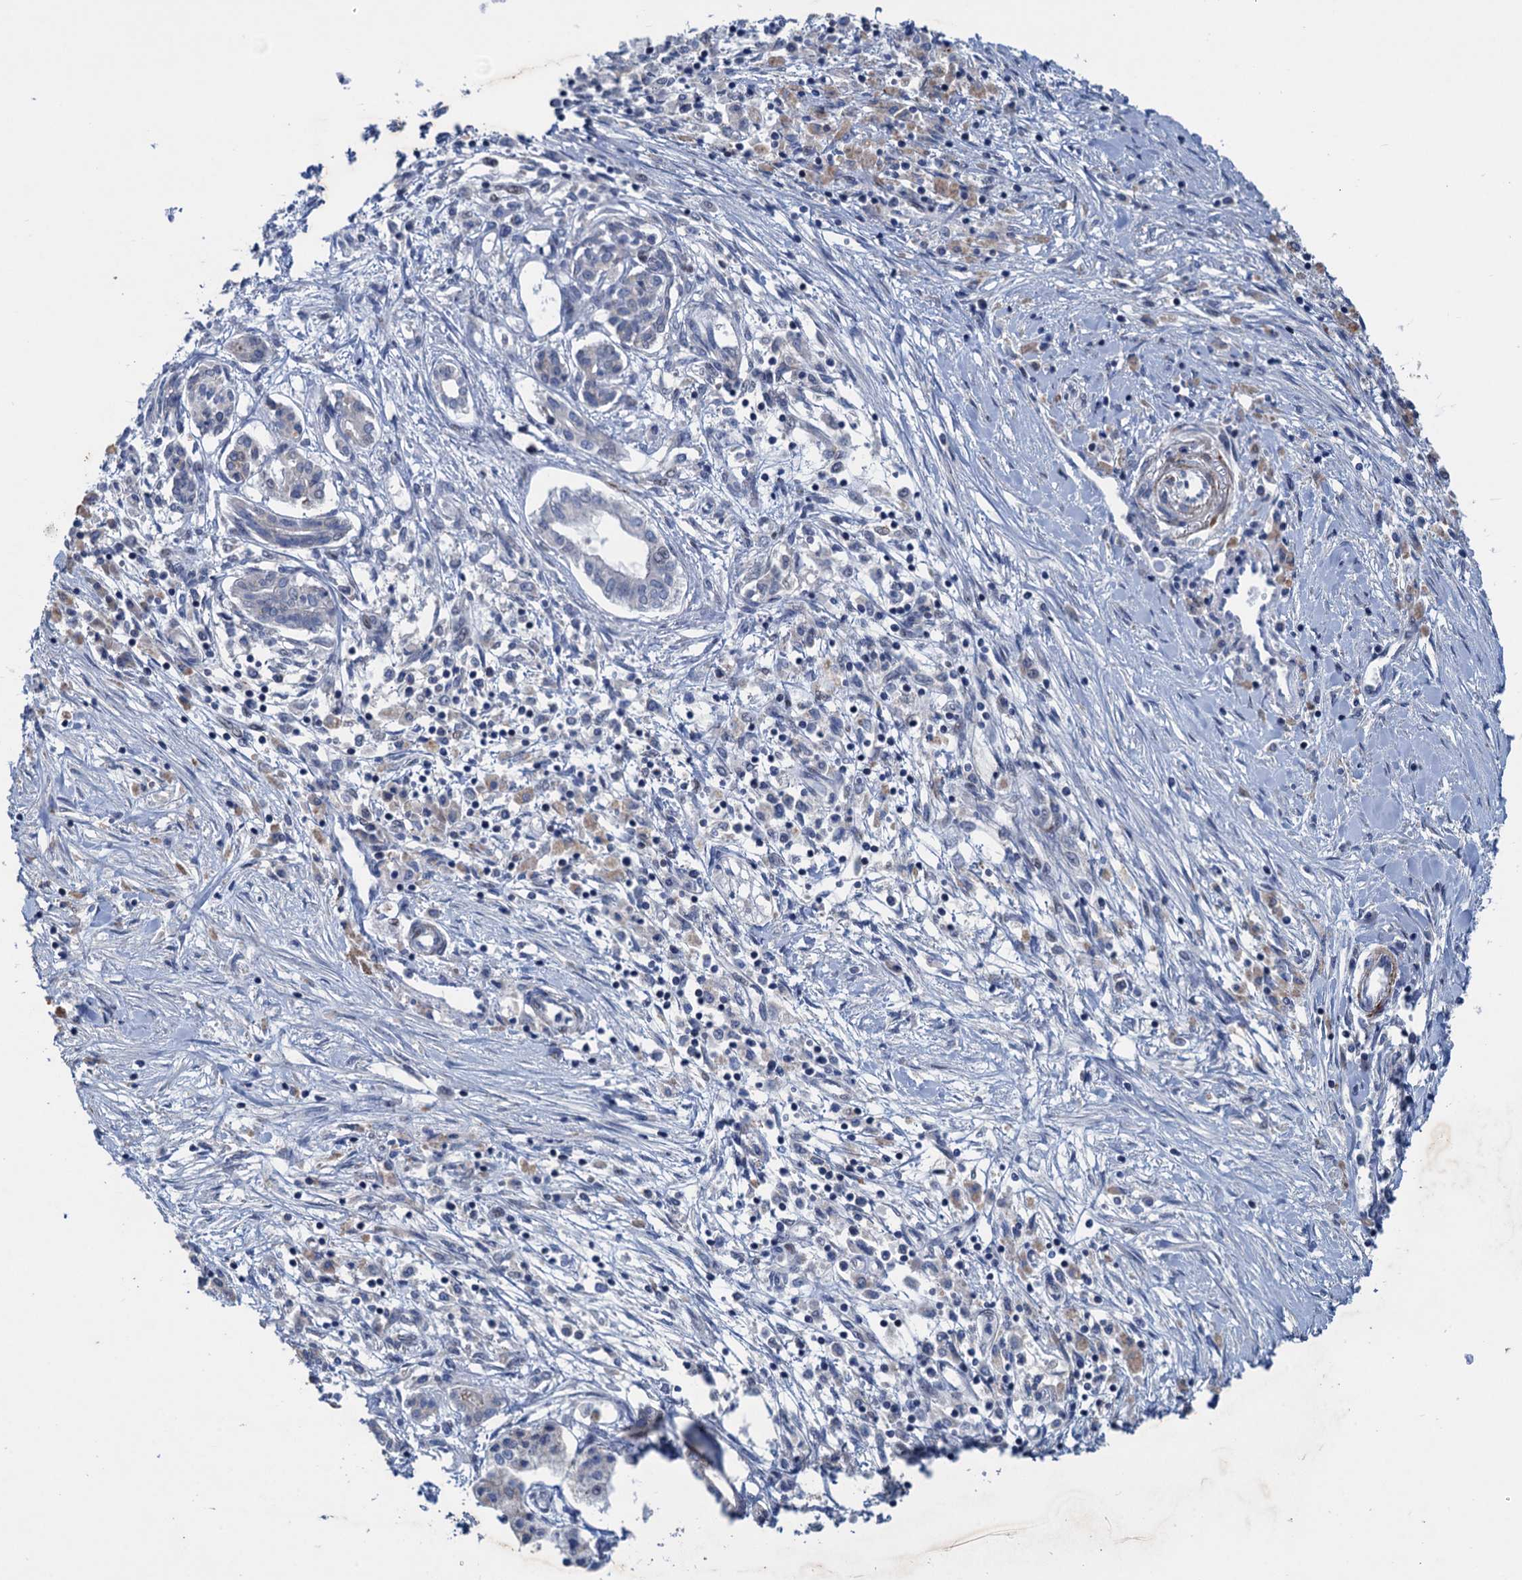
{"staining": {"intensity": "negative", "quantity": "none", "location": "none"}, "tissue": "pancreatic cancer", "cell_type": "Tumor cells", "image_type": "cancer", "snomed": [{"axis": "morphology", "description": "Adenocarcinoma, NOS"}, {"axis": "topography", "description": "Pancreas"}], "caption": "Immunohistochemistry micrograph of human pancreatic adenocarcinoma stained for a protein (brown), which shows no staining in tumor cells. The staining is performed using DAB brown chromogen with nuclei counter-stained in using hematoxylin.", "gene": "ESYT3", "patient": {"sex": "female", "age": 50}}